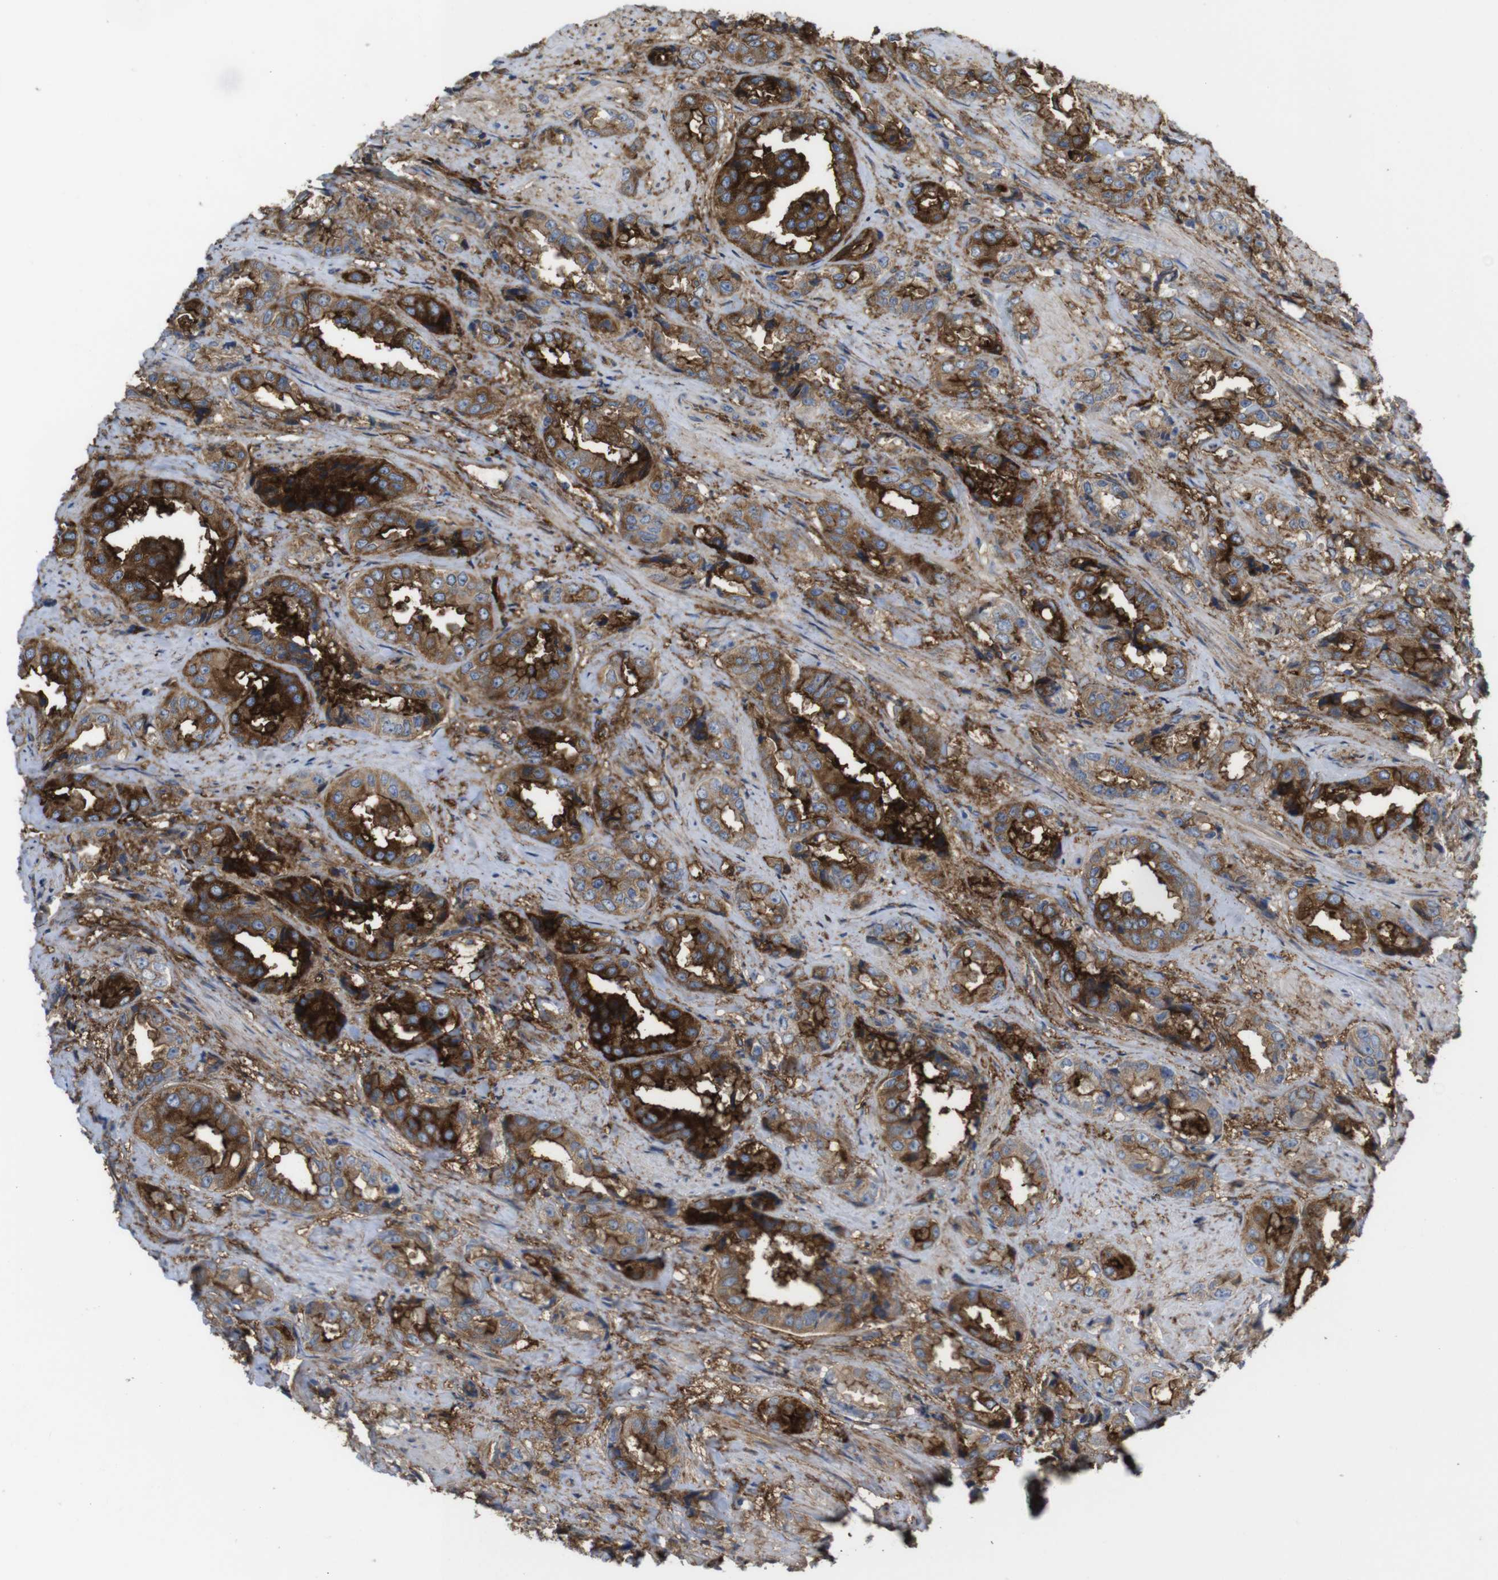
{"staining": {"intensity": "strong", "quantity": ">75%", "location": "cytoplasmic/membranous"}, "tissue": "prostate cancer", "cell_type": "Tumor cells", "image_type": "cancer", "snomed": [{"axis": "morphology", "description": "Adenocarcinoma, High grade"}, {"axis": "topography", "description": "Prostate"}], "caption": "There is high levels of strong cytoplasmic/membranous staining in tumor cells of high-grade adenocarcinoma (prostate), as demonstrated by immunohistochemical staining (brown color).", "gene": "CYBRD1", "patient": {"sex": "male", "age": 61}}